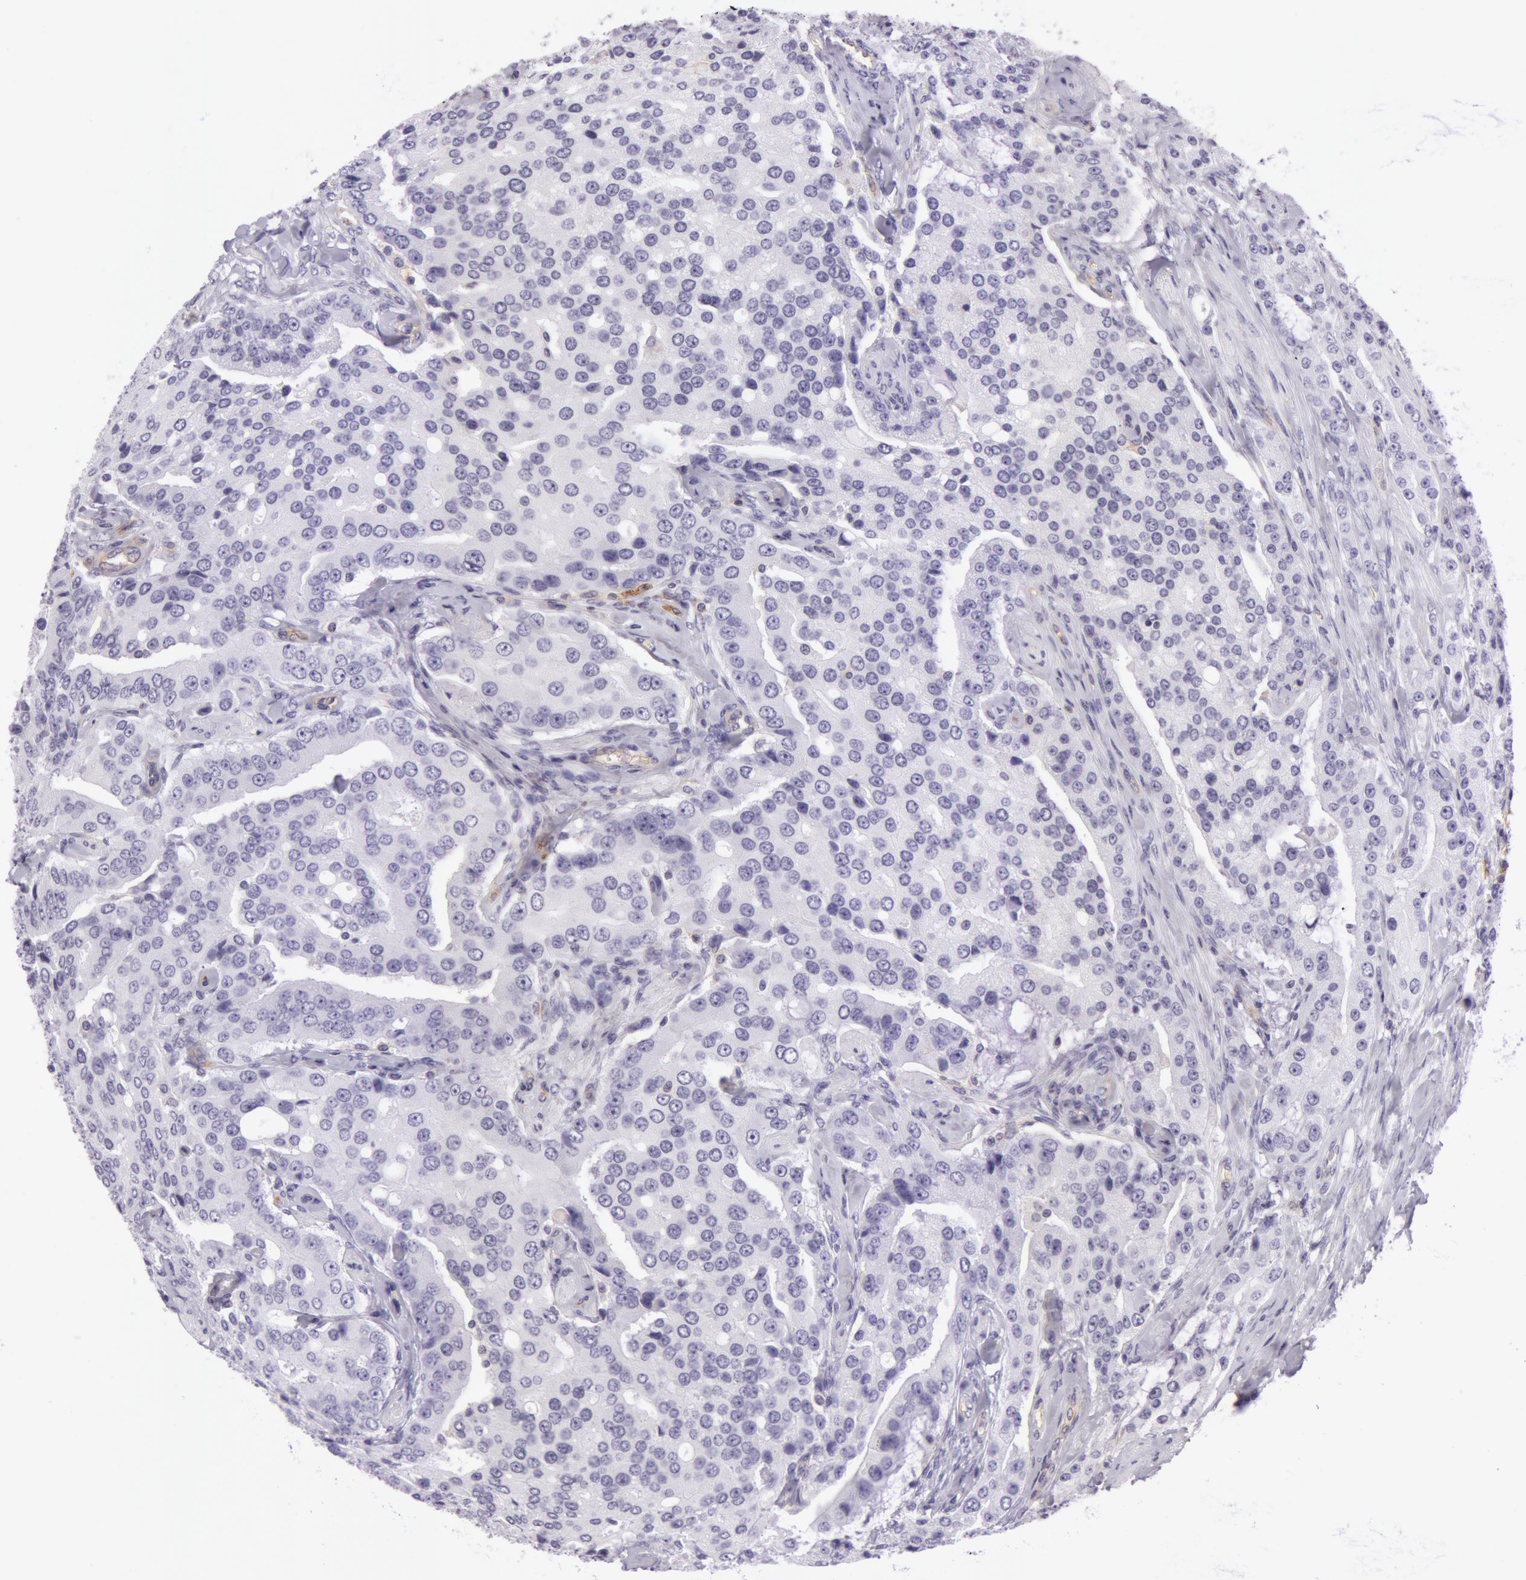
{"staining": {"intensity": "negative", "quantity": "none", "location": "none"}, "tissue": "prostate cancer", "cell_type": "Tumor cells", "image_type": "cancer", "snomed": [{"axis": "morphology", "description": "Adenocarcinoma, Medium grade"}, {"axis": "topography", "description": "Prostate"}], "caption": "A high-resolution histopathology image shows immunohistochemistry (IHC) staining of adenocarcinoma (medium-grade) (prostate), which displays no significant staining in tumor cells.", "gene": "LY75", "patient": {"sex": "male", "age": 72}}